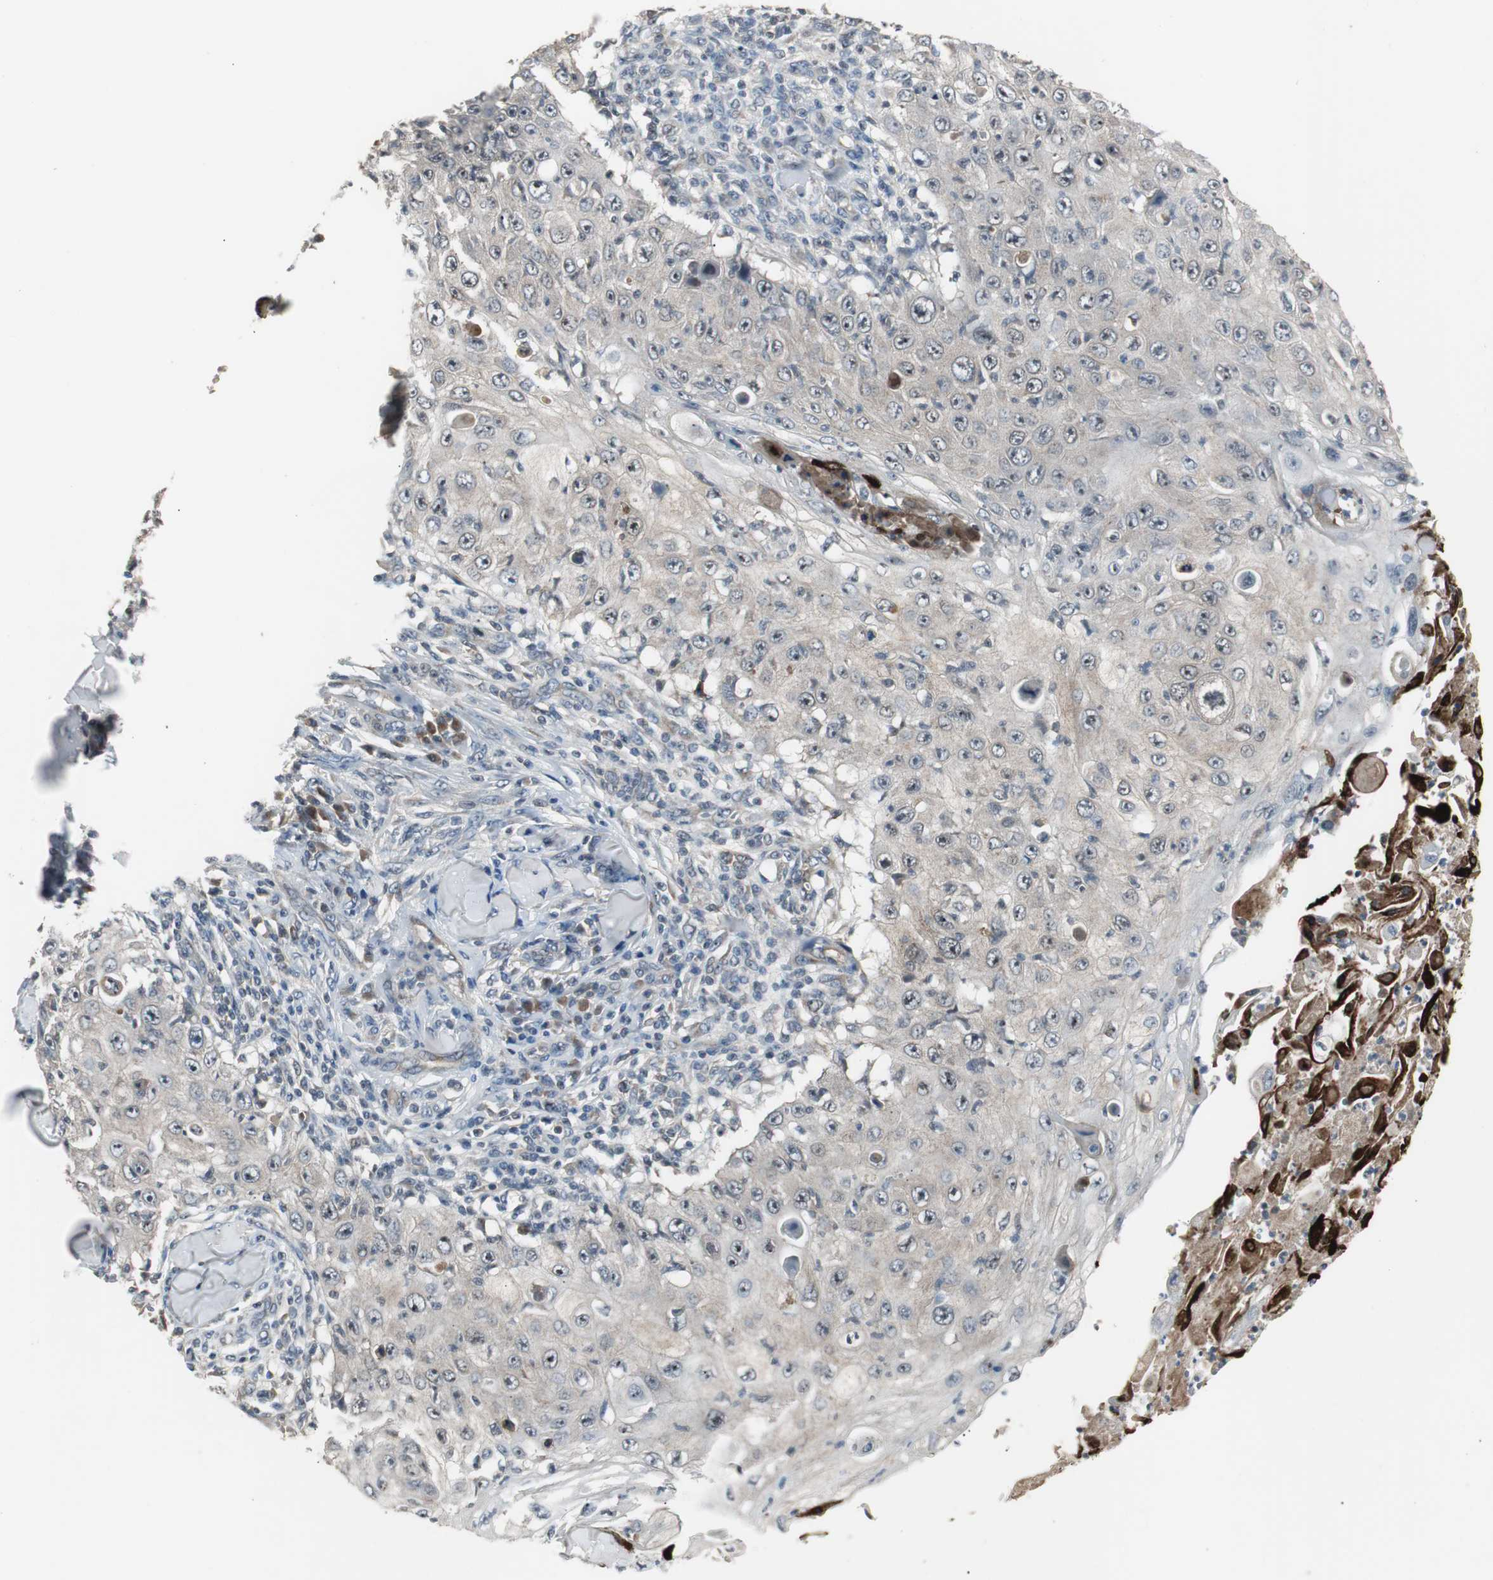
{"staining": {"intensity": "weak", "quantity": ">75%", "location": "cytoplasmic/membranous"}, "tissue": "skin cancer", "cell_type": "Tumor cells", "image_type": "cancer", "snomed": [{"axis": "morphology", "description": "Squamous cell carcinoma, NOS"}, {"axis": "topography", "description": "Skin"}], "caption": "Skin cancer (squamous cell carcinoma) stained for a protein (brown) displays weak cytoplasmic/membranous positive staining in approximately >75% of tumor cells.", "gene": "ZMPSTE24", "patient": {"sex": "male", "age": 86}}